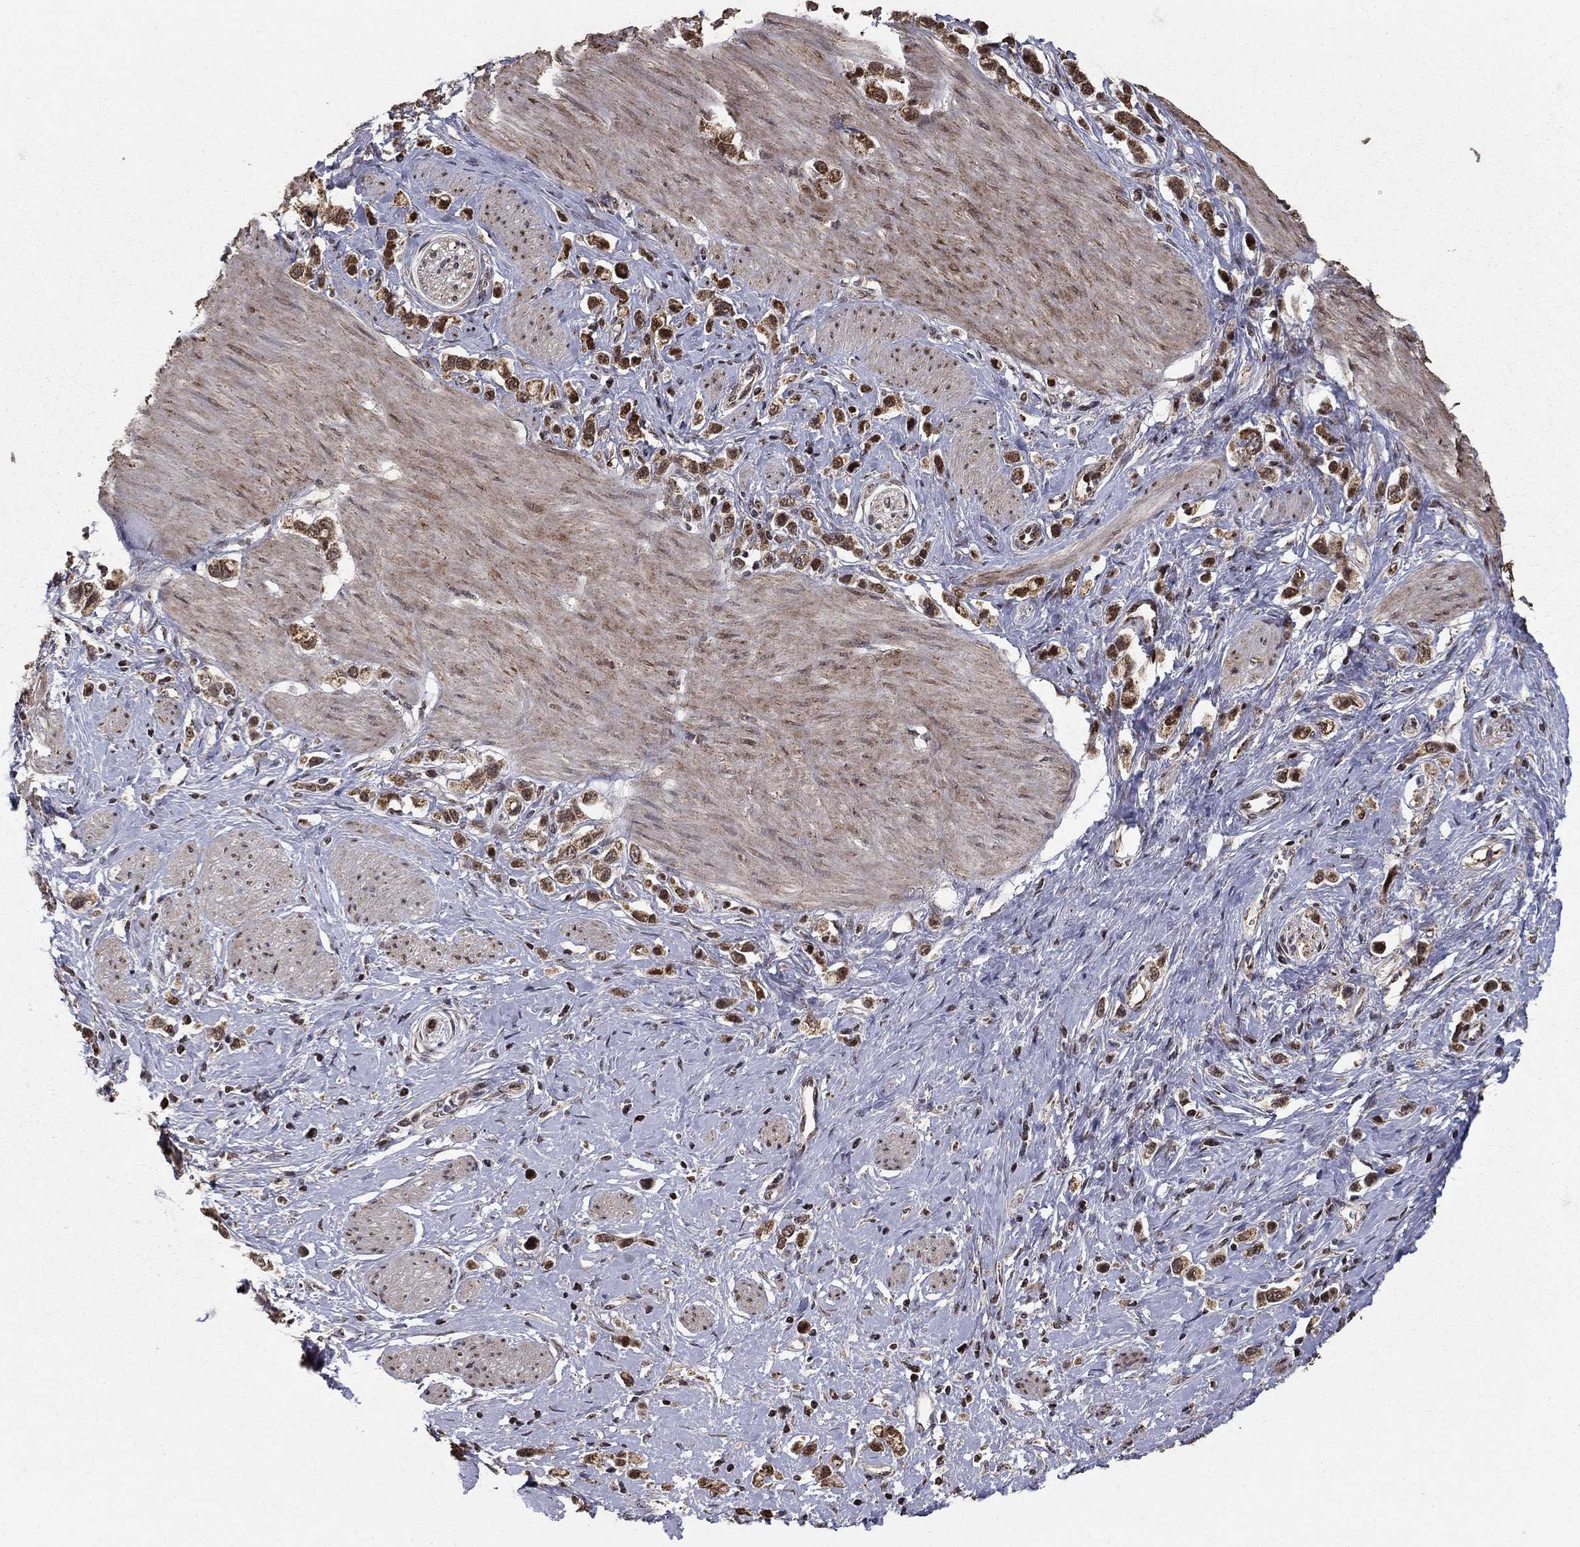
{"staining": {"intensity": "moderate", "quantity": ">75%", "location": "cytoplasmic/membranous"}, "tissue": "stomach cancer", "cell_type": "Tumor cells", "image_type": "cancer", "snomed": [{"axis": "morphology", "description": "Normal tissue, NOS"}, {"axis": "morphology", "description": "Adenocarcinoma, NOS"}, {"axis": "morphology", "description": "Adenocarcinoma, High grade"}, {"axis": "topography", "description": "Stomach, upper"}, {"axis": "topography", "description": "Stomach"}], "caption": "Moderate cytoplasmic/membranous staining is appreciated in approximately >75% of tumor cells in adenocarcinoma (stomach). The staining was performed using DAB, with brown indicating positive protein expression. Nuclei are stained blue with hematoxylin.", "gene": "ACOT13", "patient": {"sex": "female", "age": 65}}